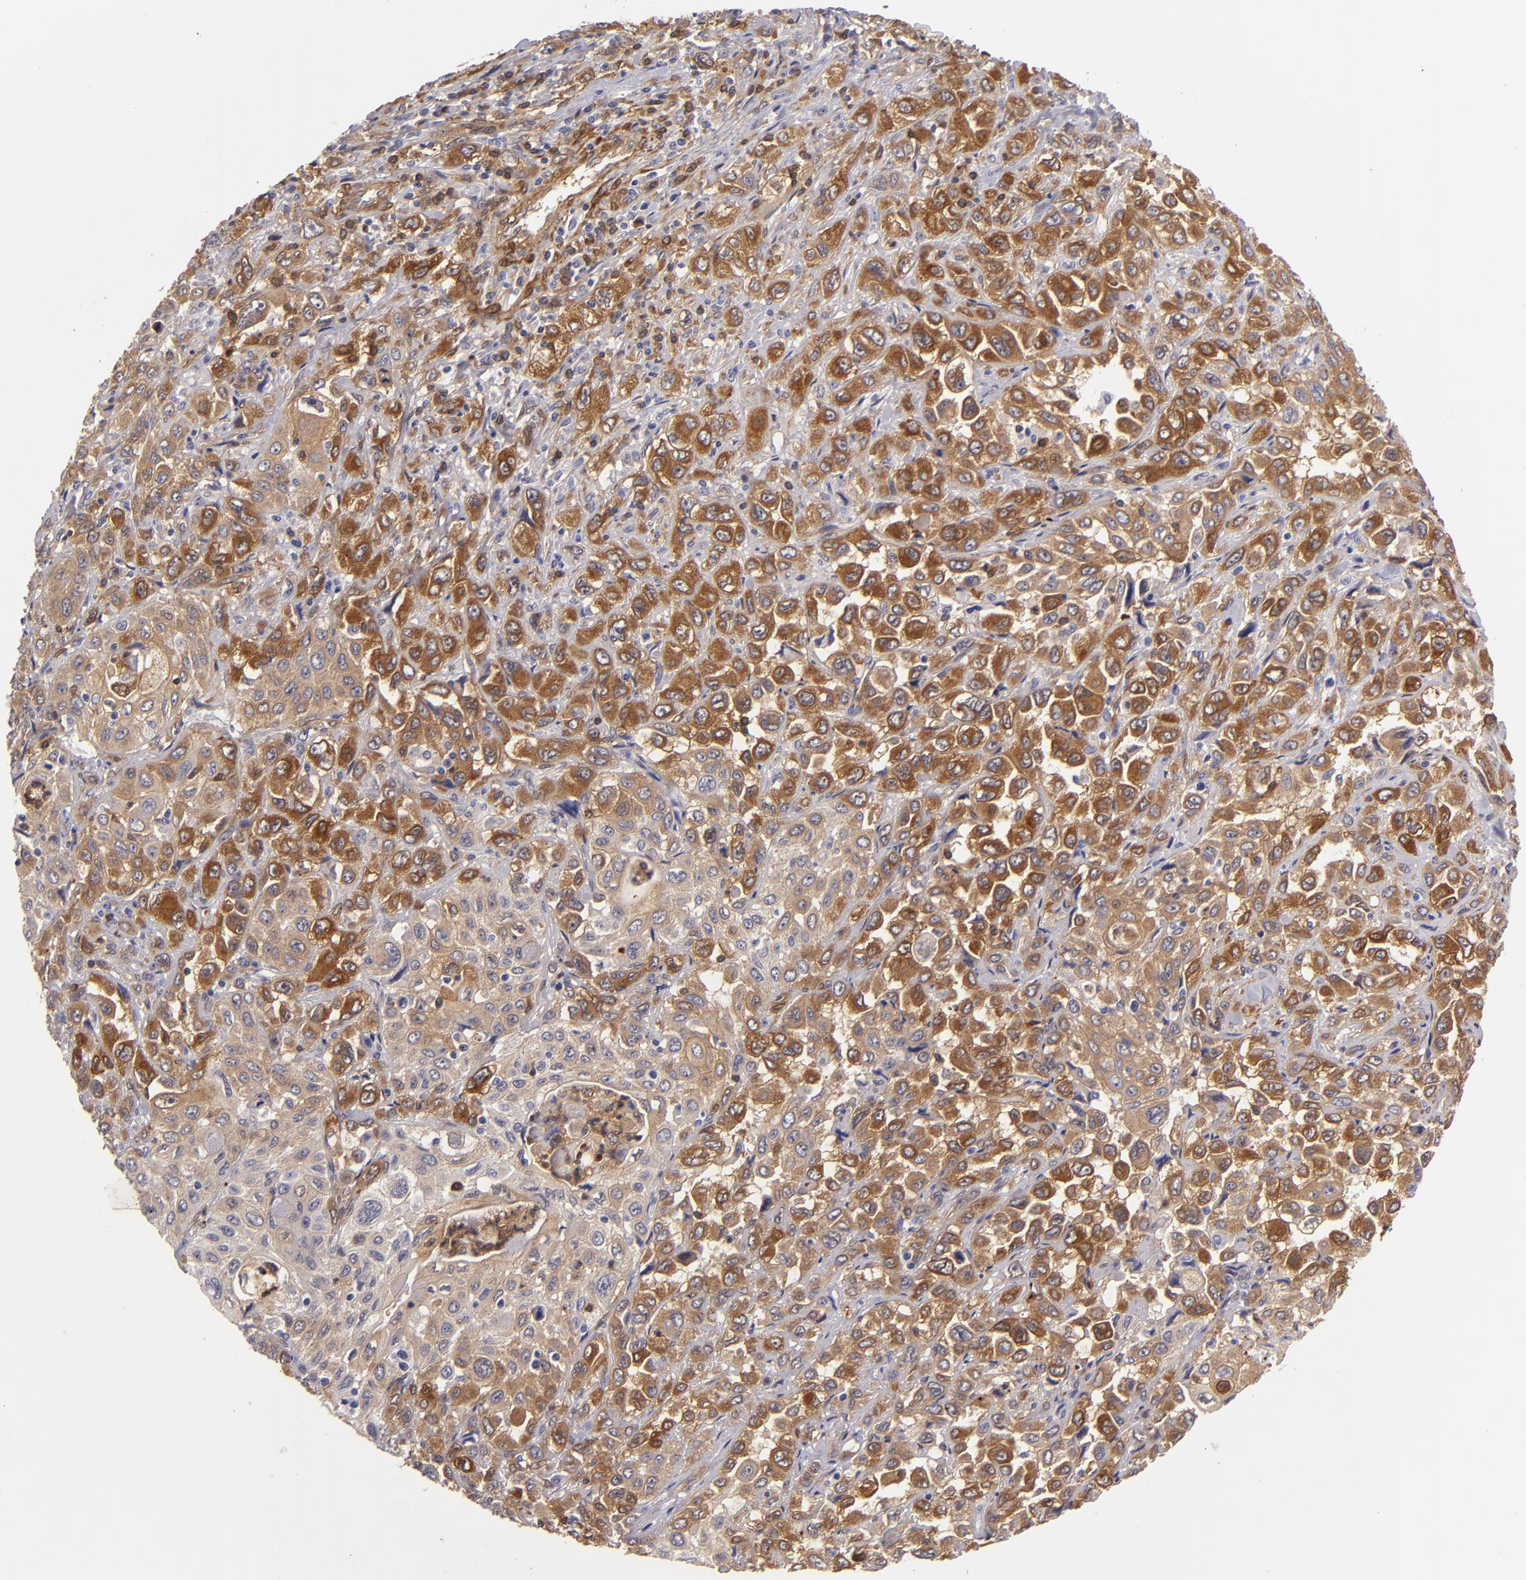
{"staining": {"intensity": "moderate", "quantity": "25%-75%", "location": "cytoplasmic/membranous"}, "tissue": "pancreatic cancer", "cell_type": "Tumor cells", "image_type": "cancer", "snomed": [{"axis": "morphology", "description": "Adenocarcinoma, NOS"}, {"axis": "topography", "description": "Pancreas"}], "caption": "IHC of pancreatic cancer (adenocarcinoma) demonstrates medium levels of moderate cytoplasmic/membranous positivity in approximately 25%-75% of tumor cells. (IHC, brightfield microscopy, high magnification).", "gene": "VCL", "patient": {"sex": "male", "age": 70}}